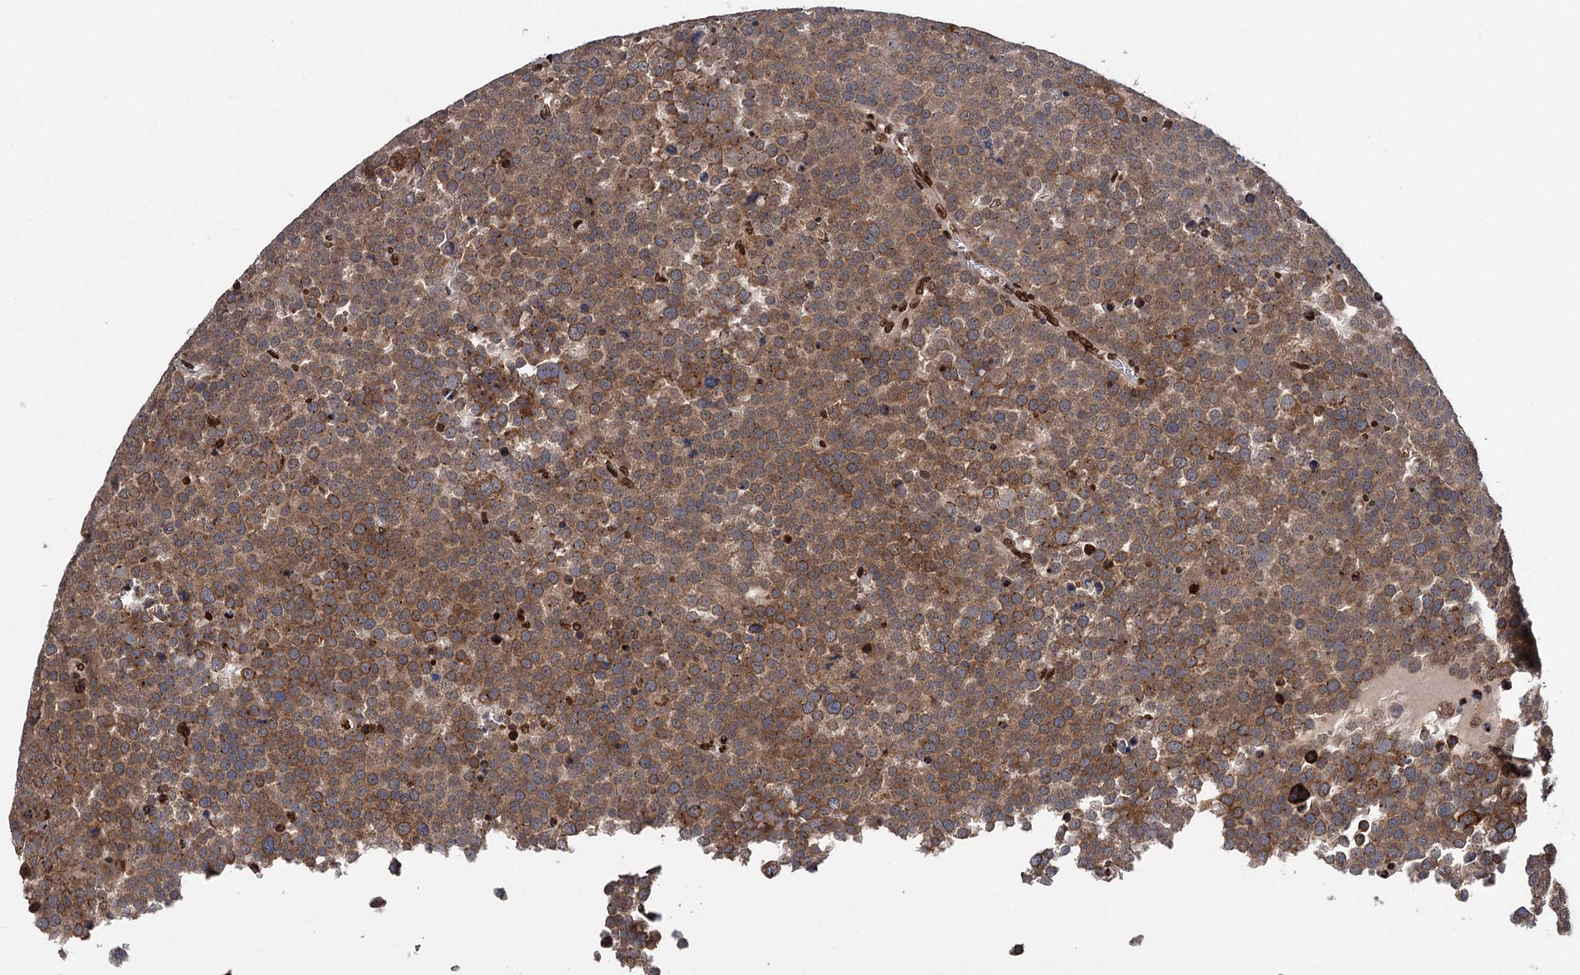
{"staining": {"intensity": "moderate", "quantity": ">75%", "location": "cytoplasmic/membranous"}, "tissue": "testis cancer", "cell_type": "Tumor cells", "image_type": "cancer", "snomed": [{"axis": "morphology", "description": "Seminoma, NOS"}, {"axis": "topography", "description": "Testis"}], "caption": "Human testis seminoma stained for a protein (brown) exhibits moderate cytoplasmic/membranous positive staining in approximately >75% of tumor cells.", "gene": "MESD", "patient": {"sex": "male", "age": 71}}